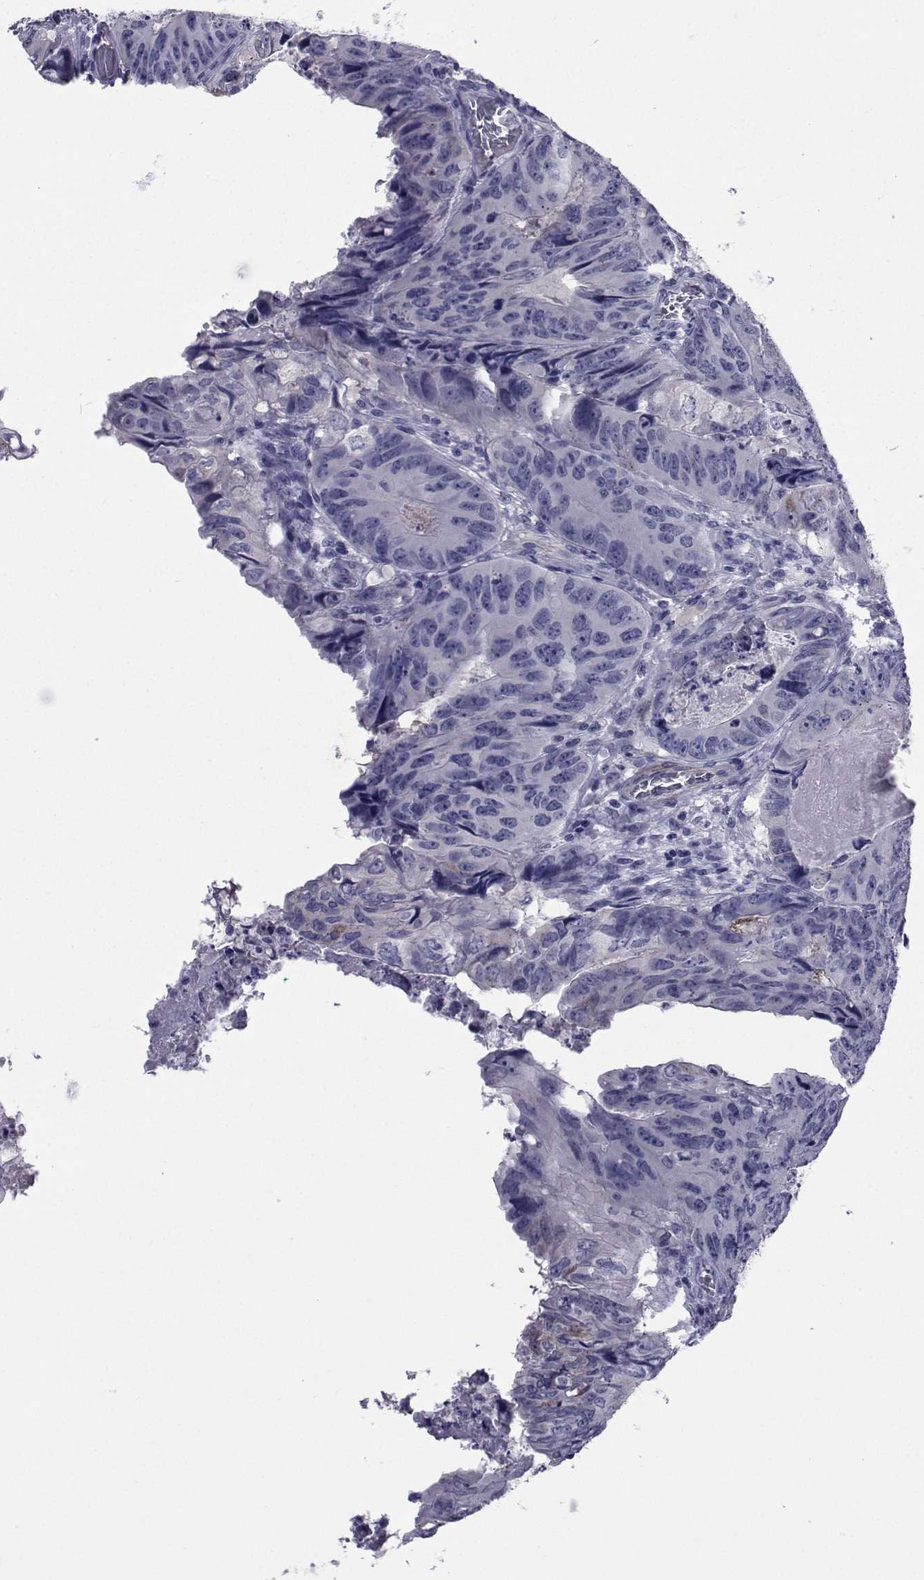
{"staining": {"intensity": "moderate", "quantity": "<25%", "location": "cytoplasmic/membranous"}, "tissue": "colorectal cancer", "cell_type": "Tumor cells", "image_type": "cancer", "snomed": [{"axis": "morphology", "description": "Adenocarcinoma, NOS"}, {"axis": "topography", "description": "Colon"}], "caption": "A histopathology image showing moderate cytoplasmic/membranous staining in approximately <25% of tumor cells in colorectal cancer (adenocarcinoma), as visualized by brown immunohistochemical staining.", "gene": "SEMA5B", "patient": {"sex": "male", "age": 79}}